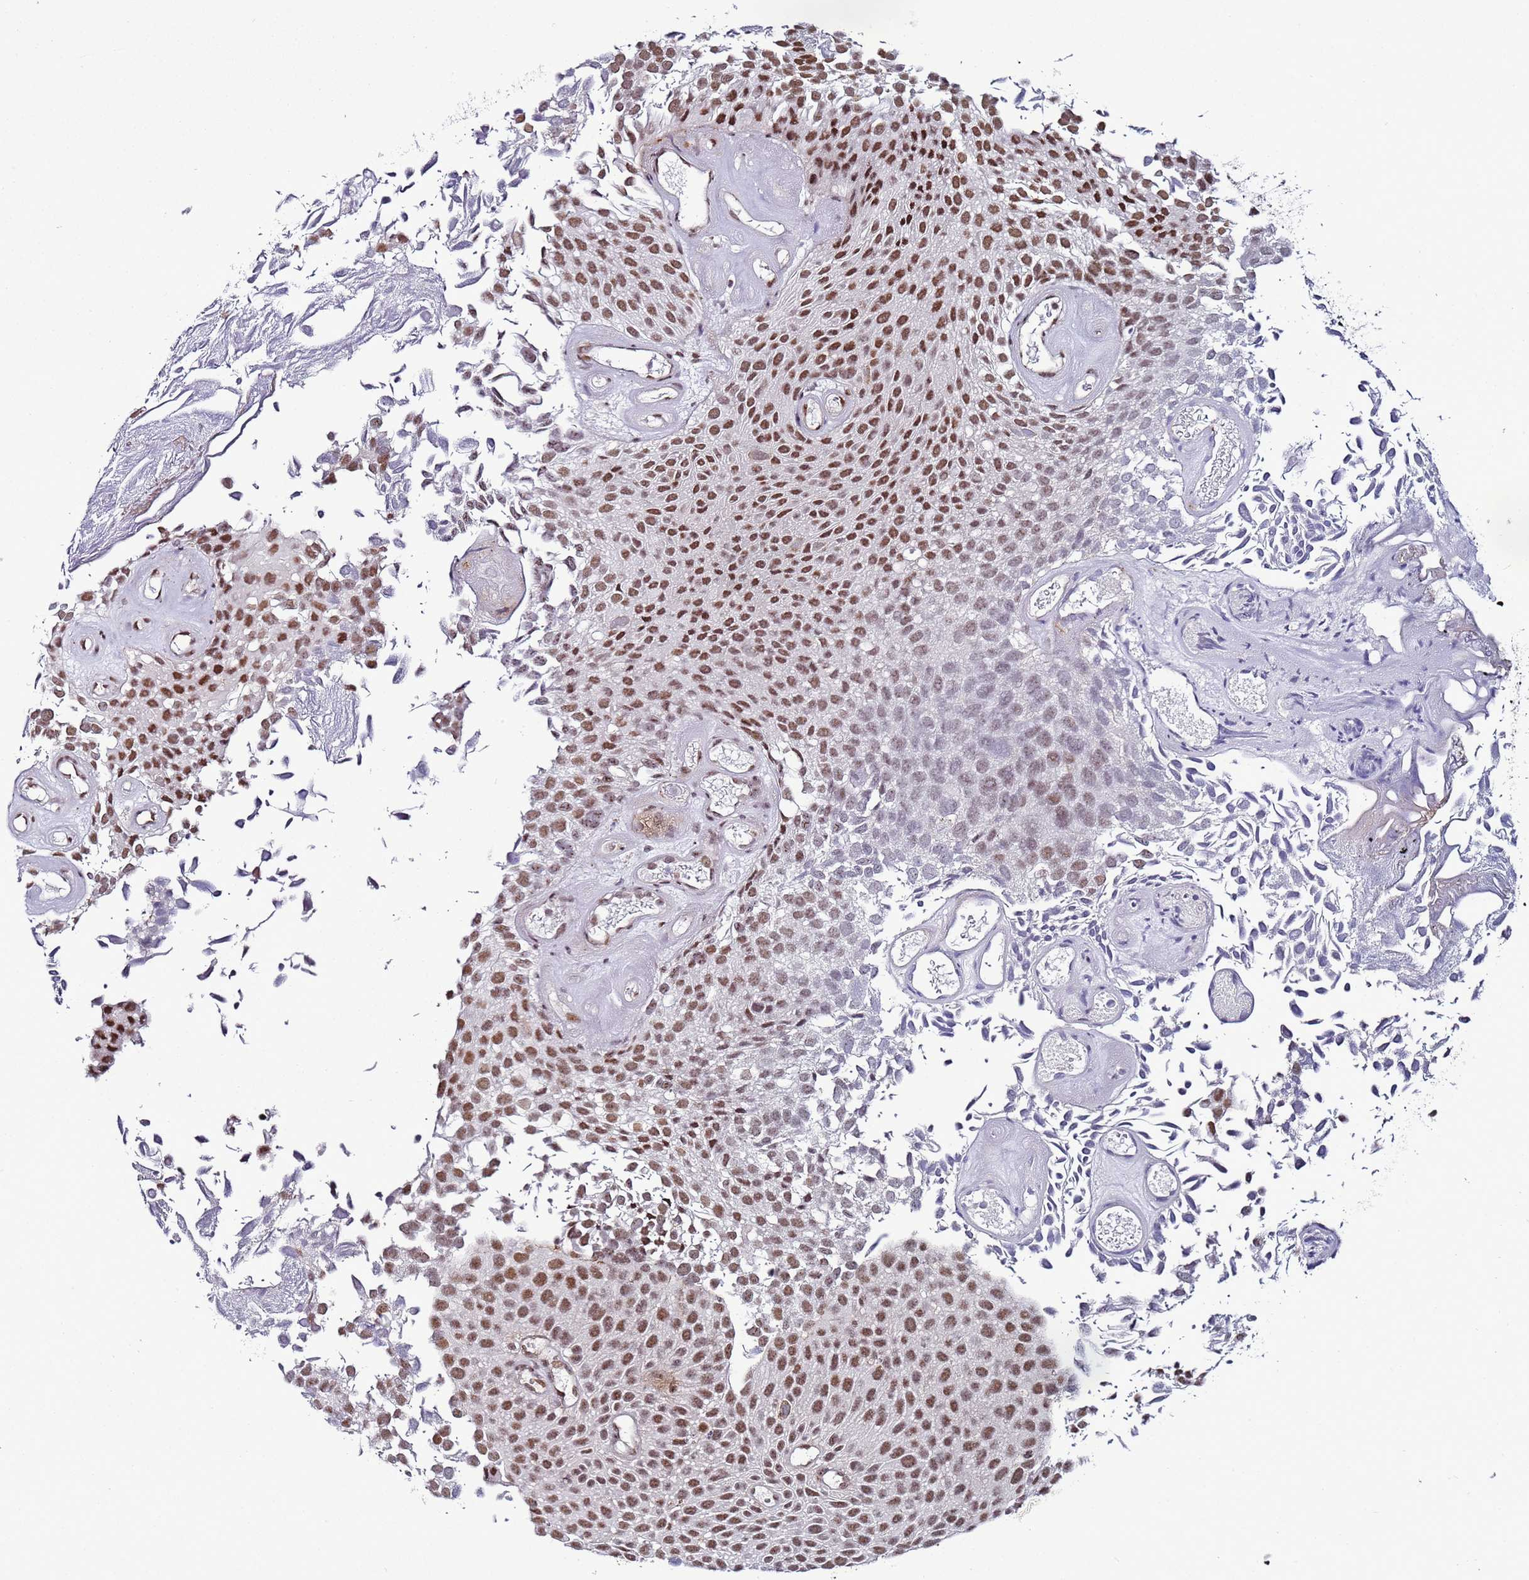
{"staining": {"intensity": "moderate", "quantity": ">75%", "location": "nuclear"}, "tissue": "urothelial cancer", "cell_type": "Tumor cells", "image_type": "cancer", "snomed": [{"axis": "morphology", "description": "Urothelial carcinoma, Low grade"}, {"axis": "topography", "description": "Urinary bladder"}], "caption": "Urothelial cancer stained with immunohistochemistry shows moderate nuclear positivity in approximately >75% of tumor cells.", "gene": "PSMA7", "patient": {"sex": "male", "age": 89}}